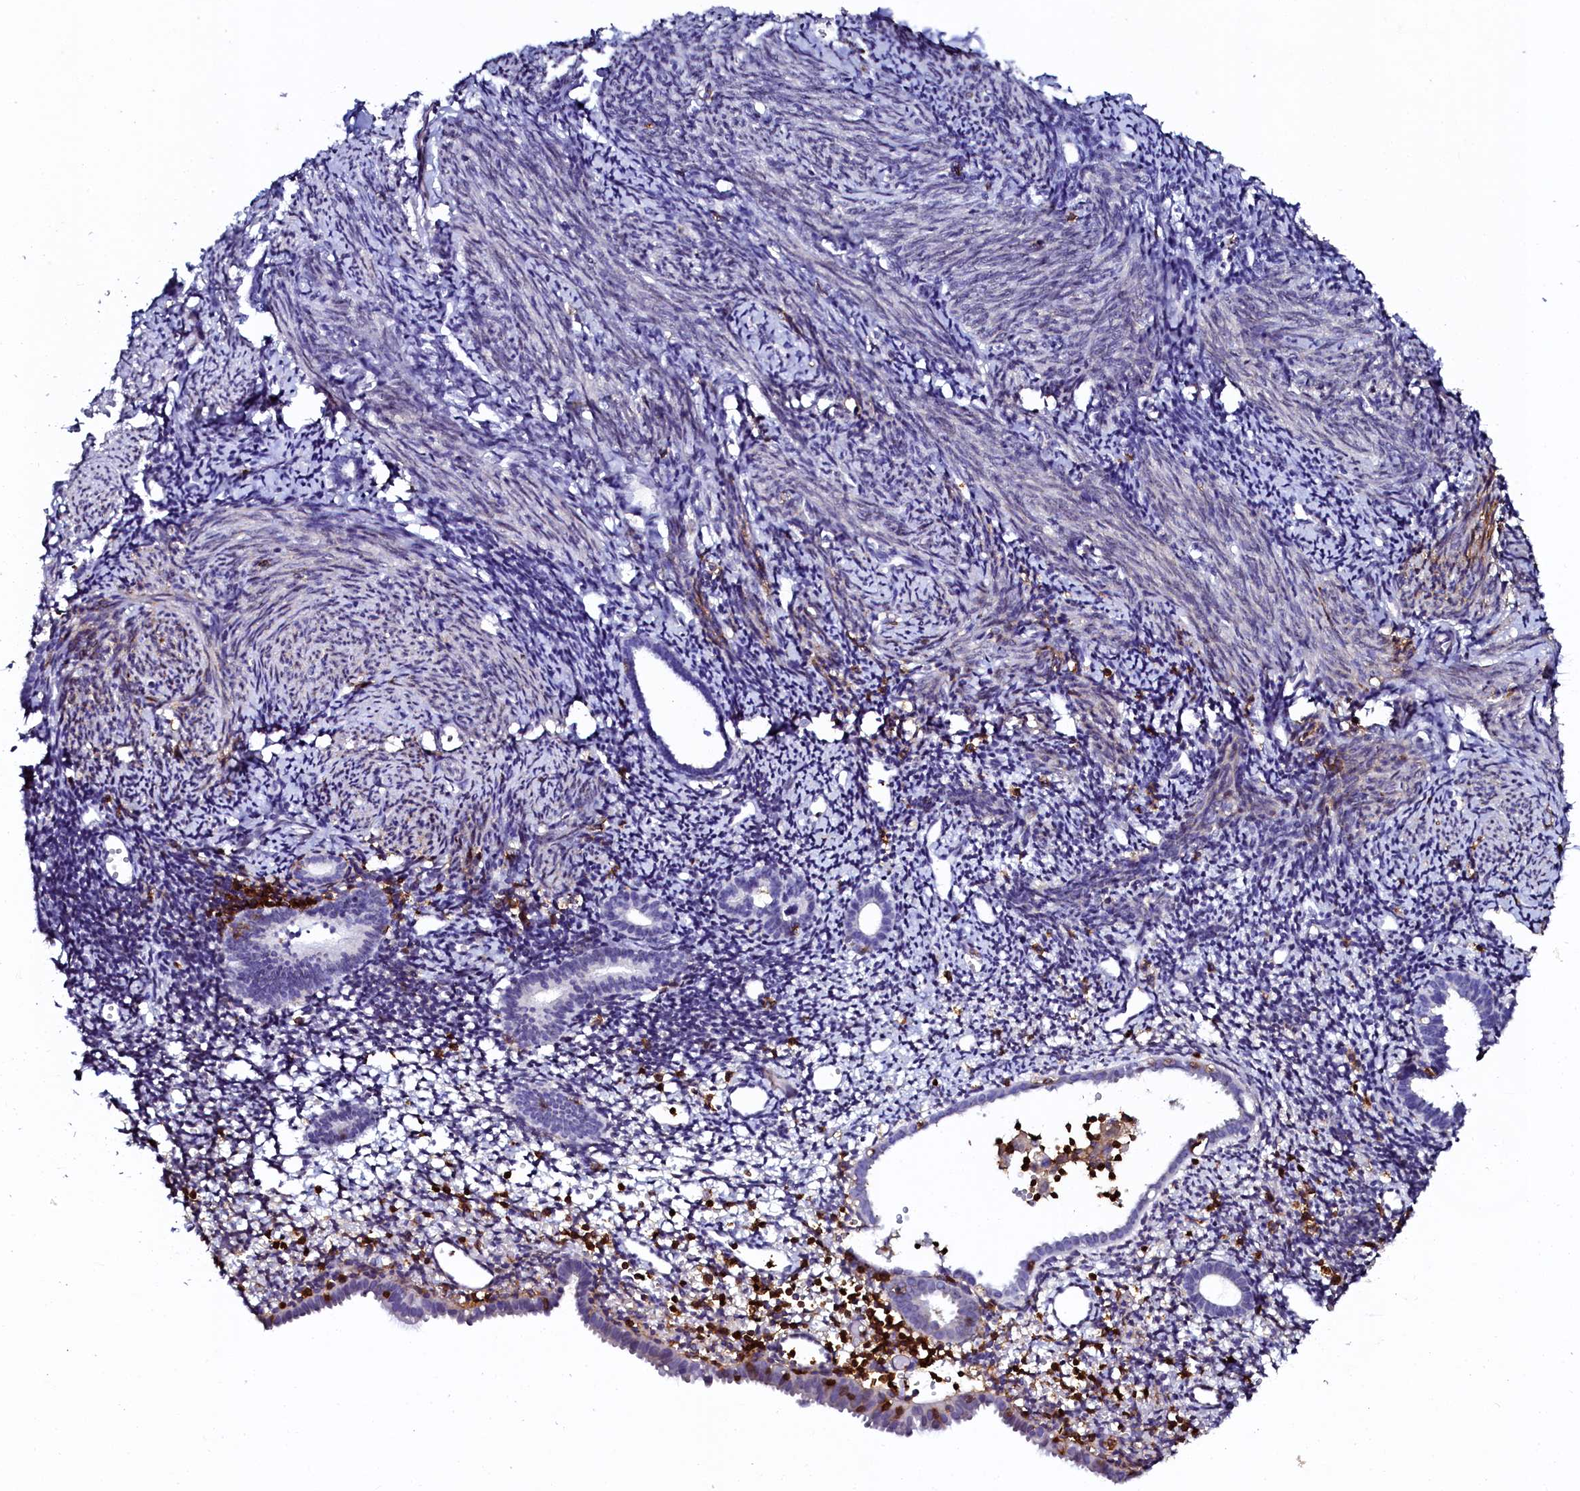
{"staining": {"intensity": "negative", "quantity": "none", "location": "none"}, "tissue": "endometrium", "cell_type": "Cells in endometrial stroma", "image_type": "normal", "snomed": [{"axis": "morphology", "description": "Normal tissue, NOS"}, {"axis": "topography", "description": "Endometrium"}], "caption": "DAB (3,3'-diaminobenzidine) immunohistochemical staining of normal human endometrium exhibits no significant positivity in cells in endometrial stroma.", "gene": "AAAS", "patient": {"sex": "female", "age": 56}}